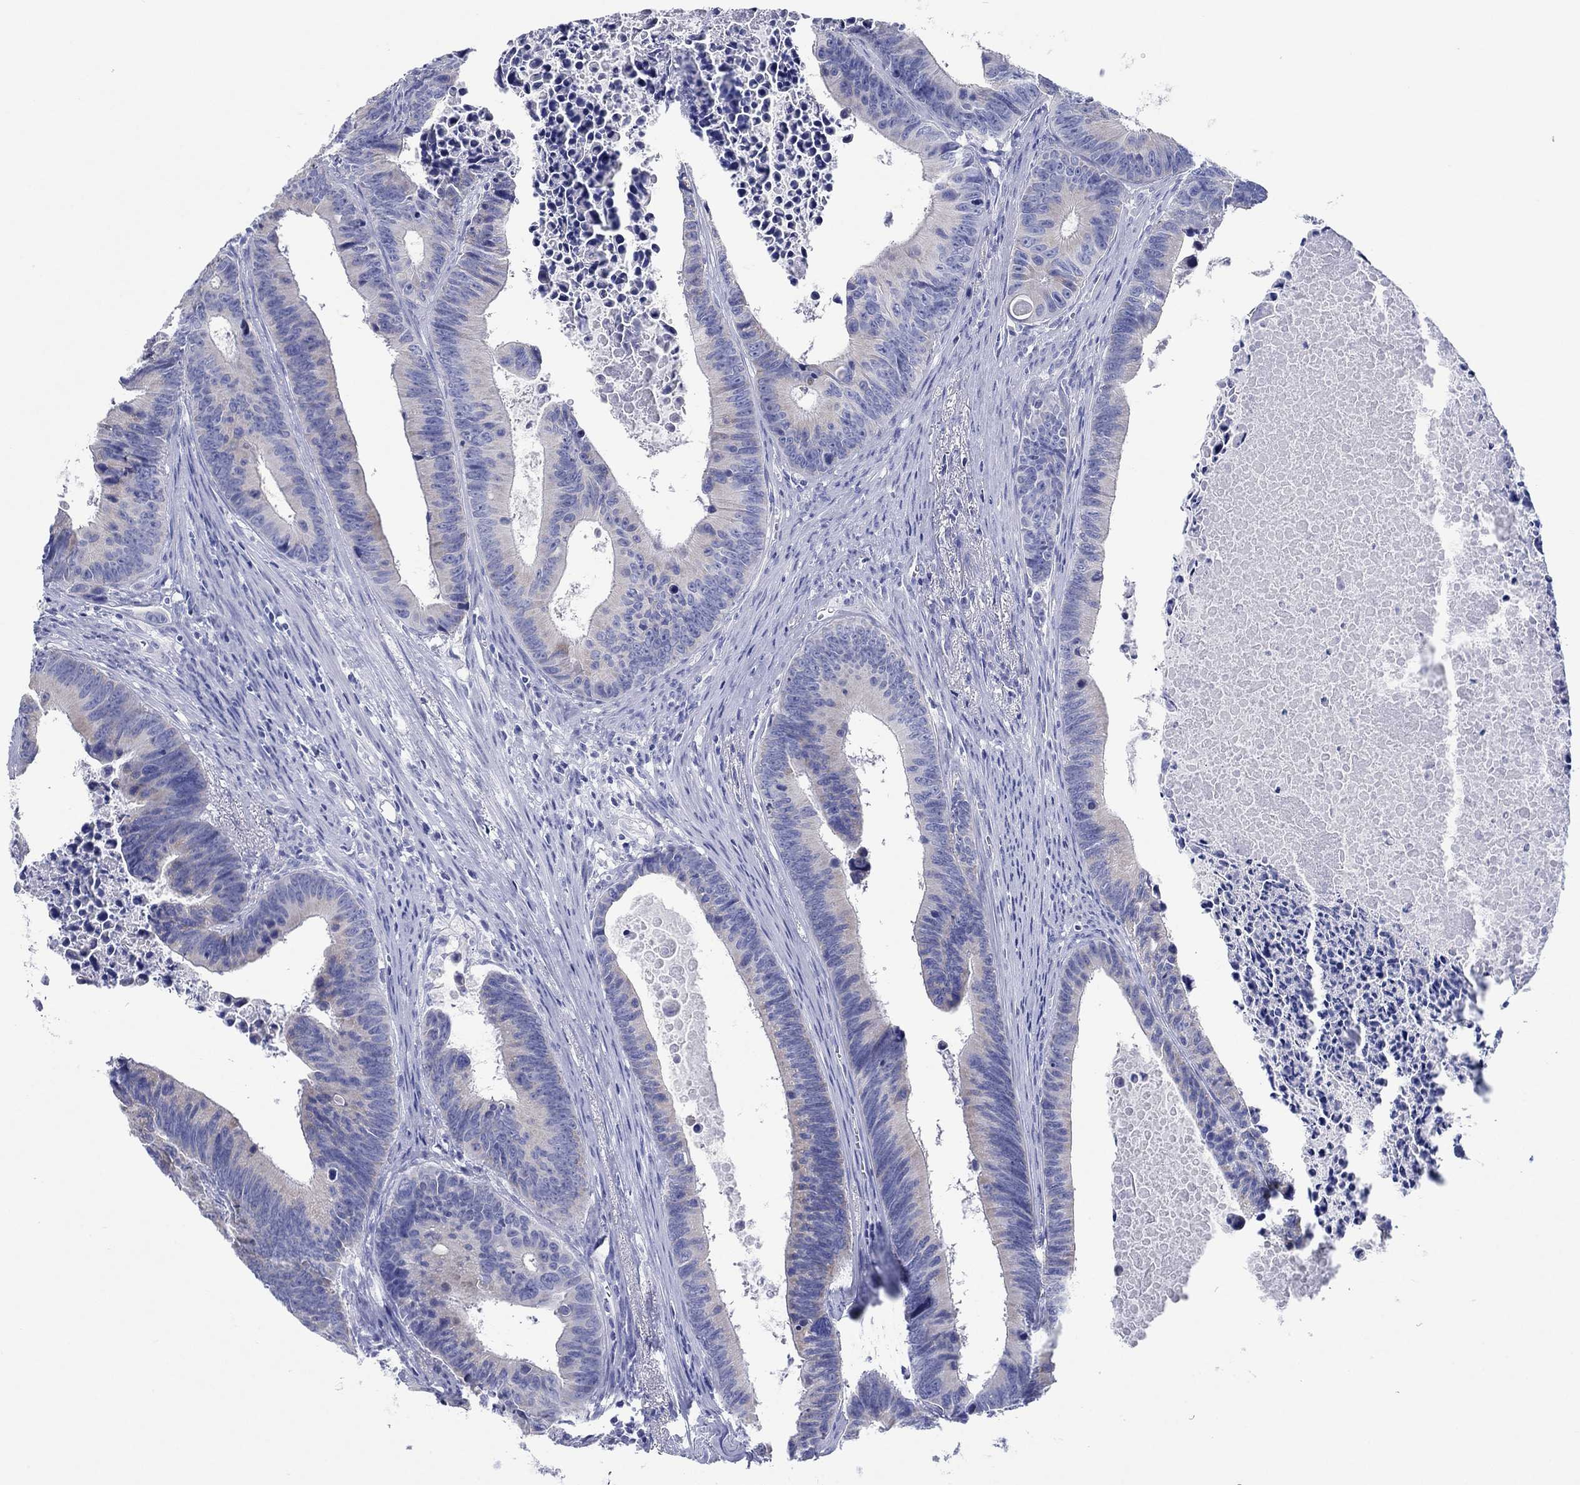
{"staining": {"intensity": "negative", "quantity": "none", "location": "none"}, "tissue": "colorectal cancer", "cell_type": "Tumor cells", "image_type": "cancer", "snomed": [{"axis": "morphology", "description": "Adenocarcinoma, NOS"}, {"axis": "topography", "description": "Colon"}], "caption": "DAB immunohistochemical staining of human colorectal cancer displays no significant staining in tumor cells. (DAB (3,3'-diaminobenzidine) immunohistochemistry with hematoxylin counter stain).", "gene": "HCRT", "patient": {"sex": "female", "age": 87}}